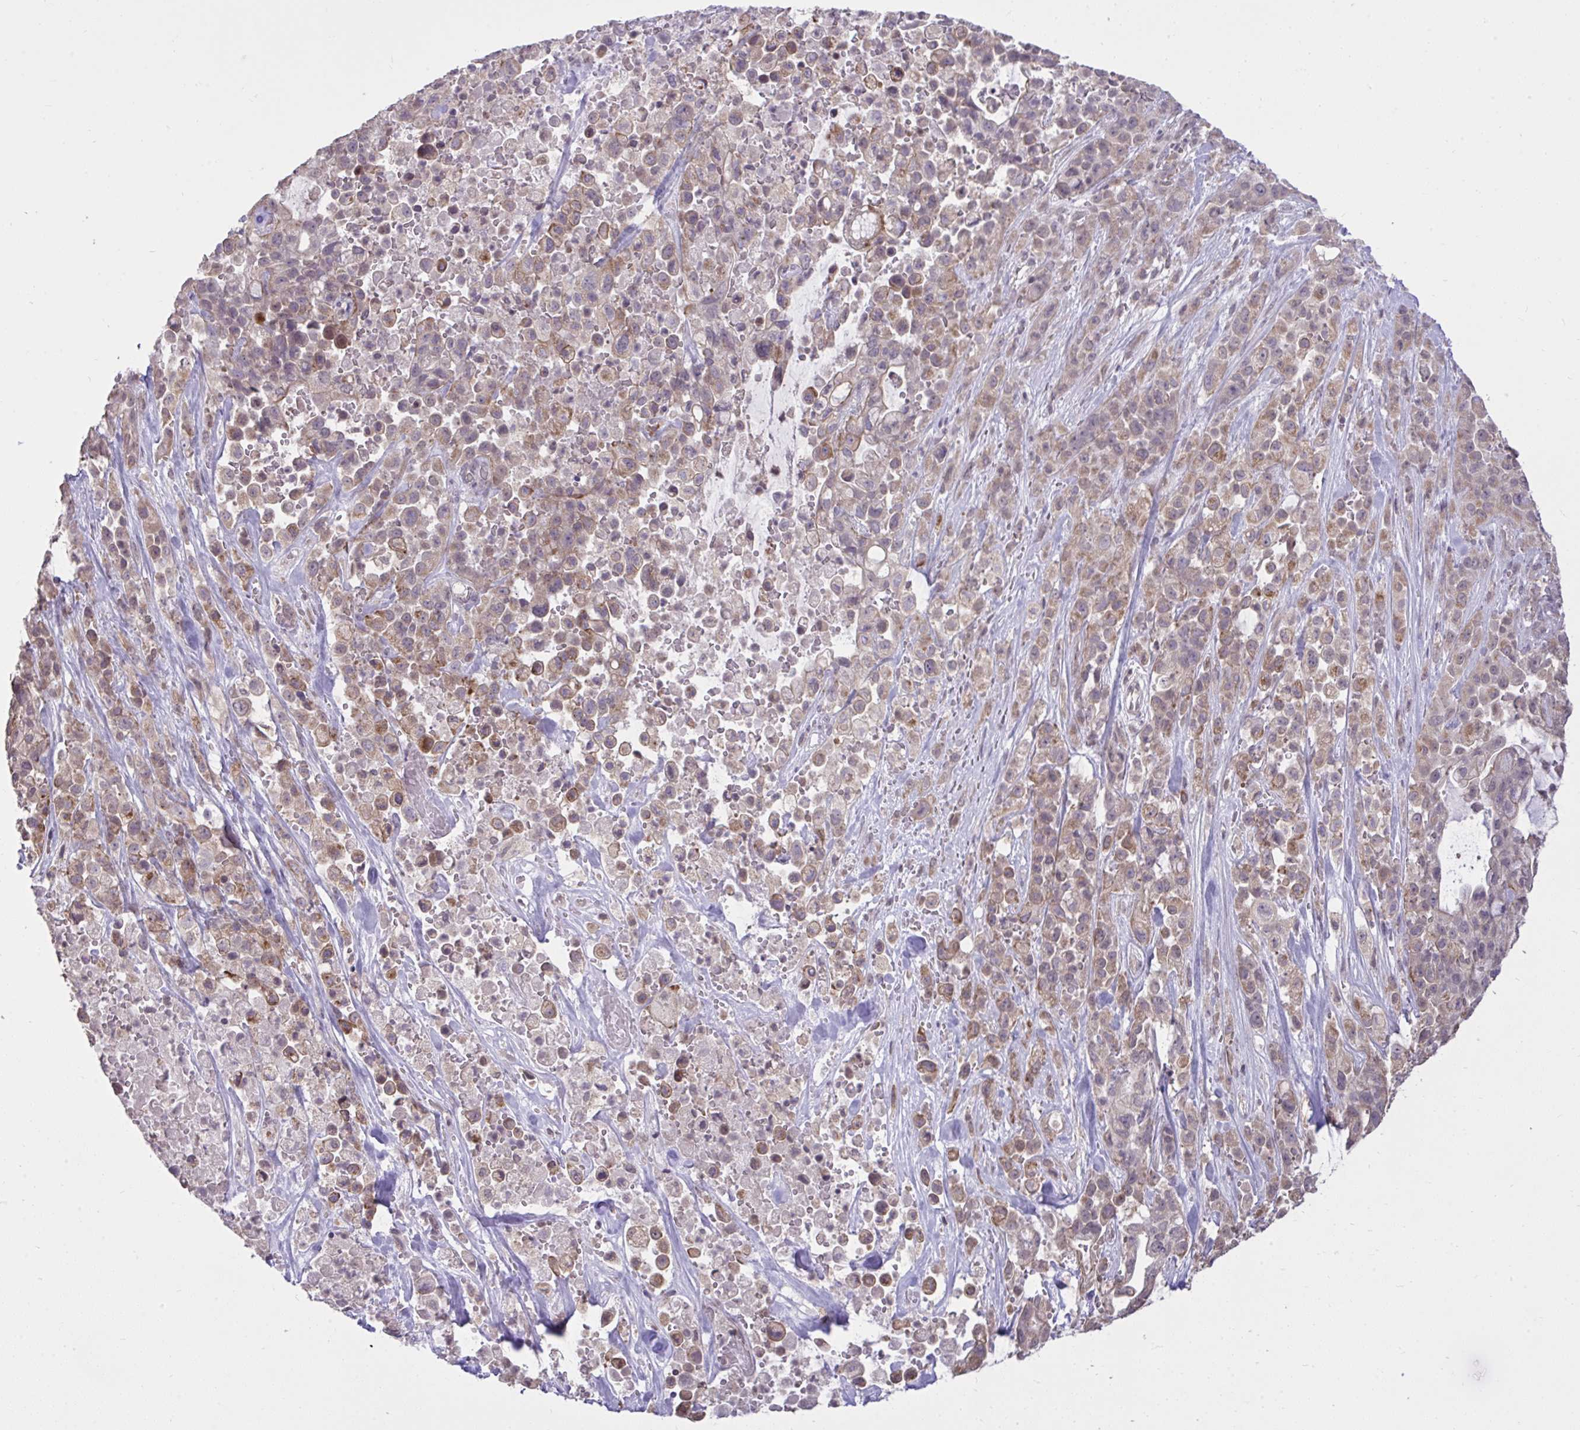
{"staining": {"intensity": "moderate", "quantity": "25%-75%", "location": "cytoplasmic/membranous"}, "tissue": "pancreatic cancer", "cell_type": "Tumor cells", "image_type": "cancer", "snomed": [{"axis": "morphology", "description": "Adenocarcinoma, NOS"}, {"axis": "topography", "description": "Pancreas"}], "caption": "An image of human pancreatic cancer (adenocarcinoma) stained for a protein displays moderate cytoplasmic/membranous brown staining in tumor cells.", "gene": "CYP20A1", "patient": {"sex": "male", "age": 44}}